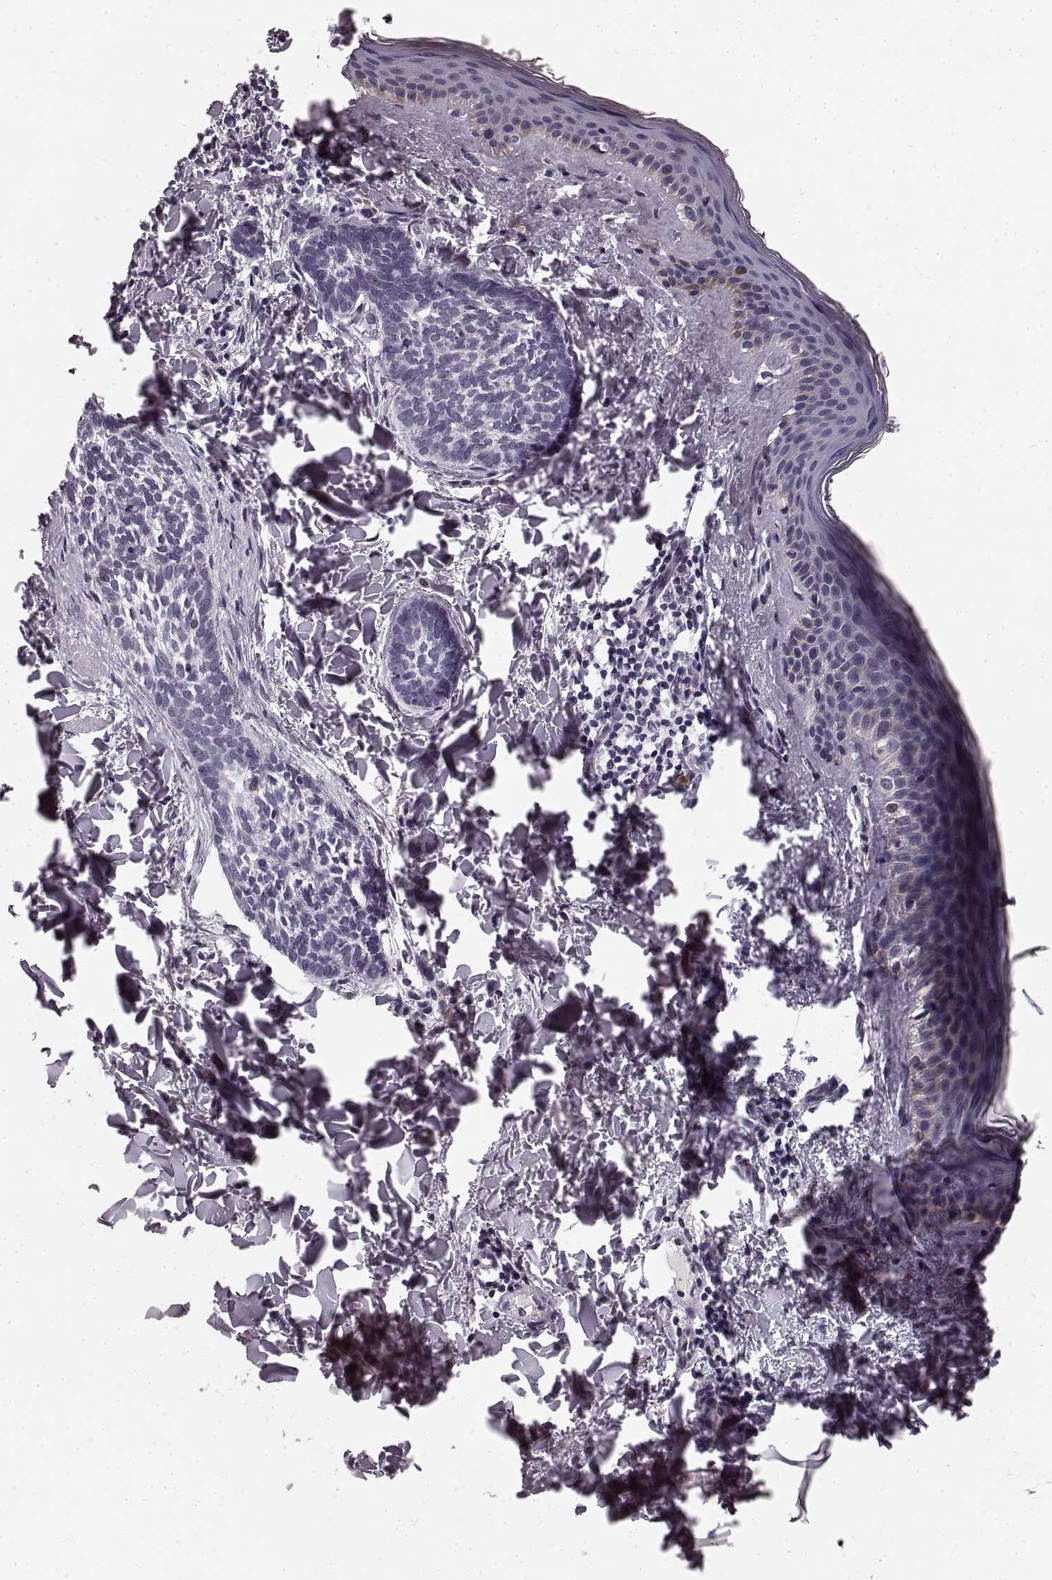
{"staining": {"intensity": "negative", "quantity": "none", "location": "none"}, "tissue": "skin cancer", "cell_type": "Tumor cells", "image_type": "cancer", "snomed": [{"axis": "morphology", "description": "Normal tissue, NOS"}, {"axis": "morphology", "description": "Basal cell carcinoma"}, {"axis": "topography", "description": "Skin"}], "caption": "Skin cancer was stained to show a protein in brown. There is no significant expression in tumor cells. (Stains: DAB immunohistochemistry (IHC) with hematoxylin counter stain, Microscopy: brightfield microscopy at high magnification).", "gene": "FAM234B", "patient": {"sex": "male", "age": 46}}